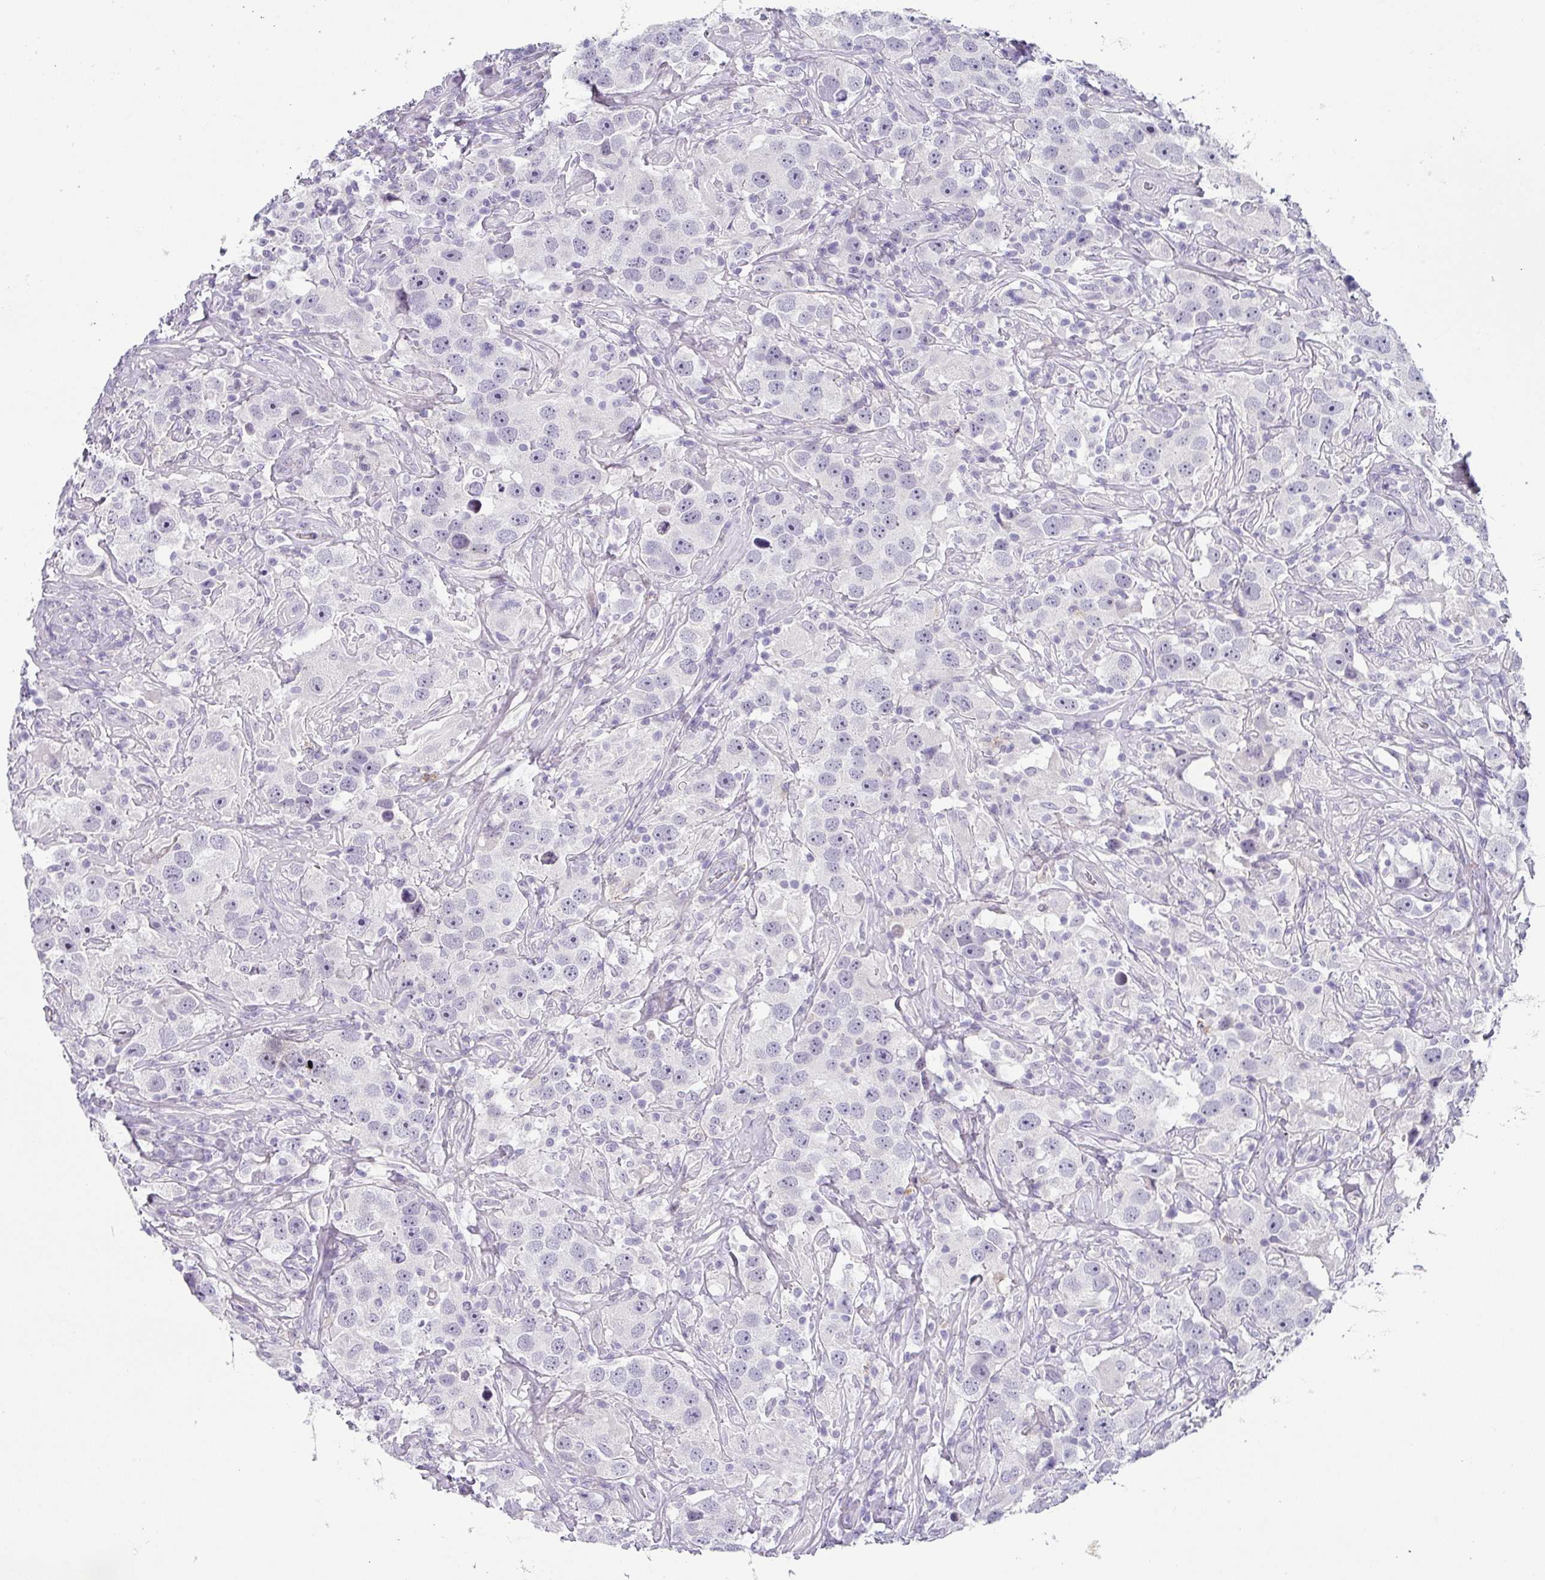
{"staining": {"intensity": "negative", "quantity": "none", "location": "none"}, "tissue": "testis cancer", "cell_type": "Tumor cells", "image_type": "cancer", "snomed": [{"axis": "morphology", "description": "Seminoma, NOS"}, {"axis": "topography", "description": "Testis"}], "caption": "Immunohistochemistry (IHC) histopathology image of human testis cancer (seminoma) stained for a protein (brown), which demonstrates no expression in tumor cells.", "gene": "BTLA", "patient": {"sex": "male", "age": 49}}